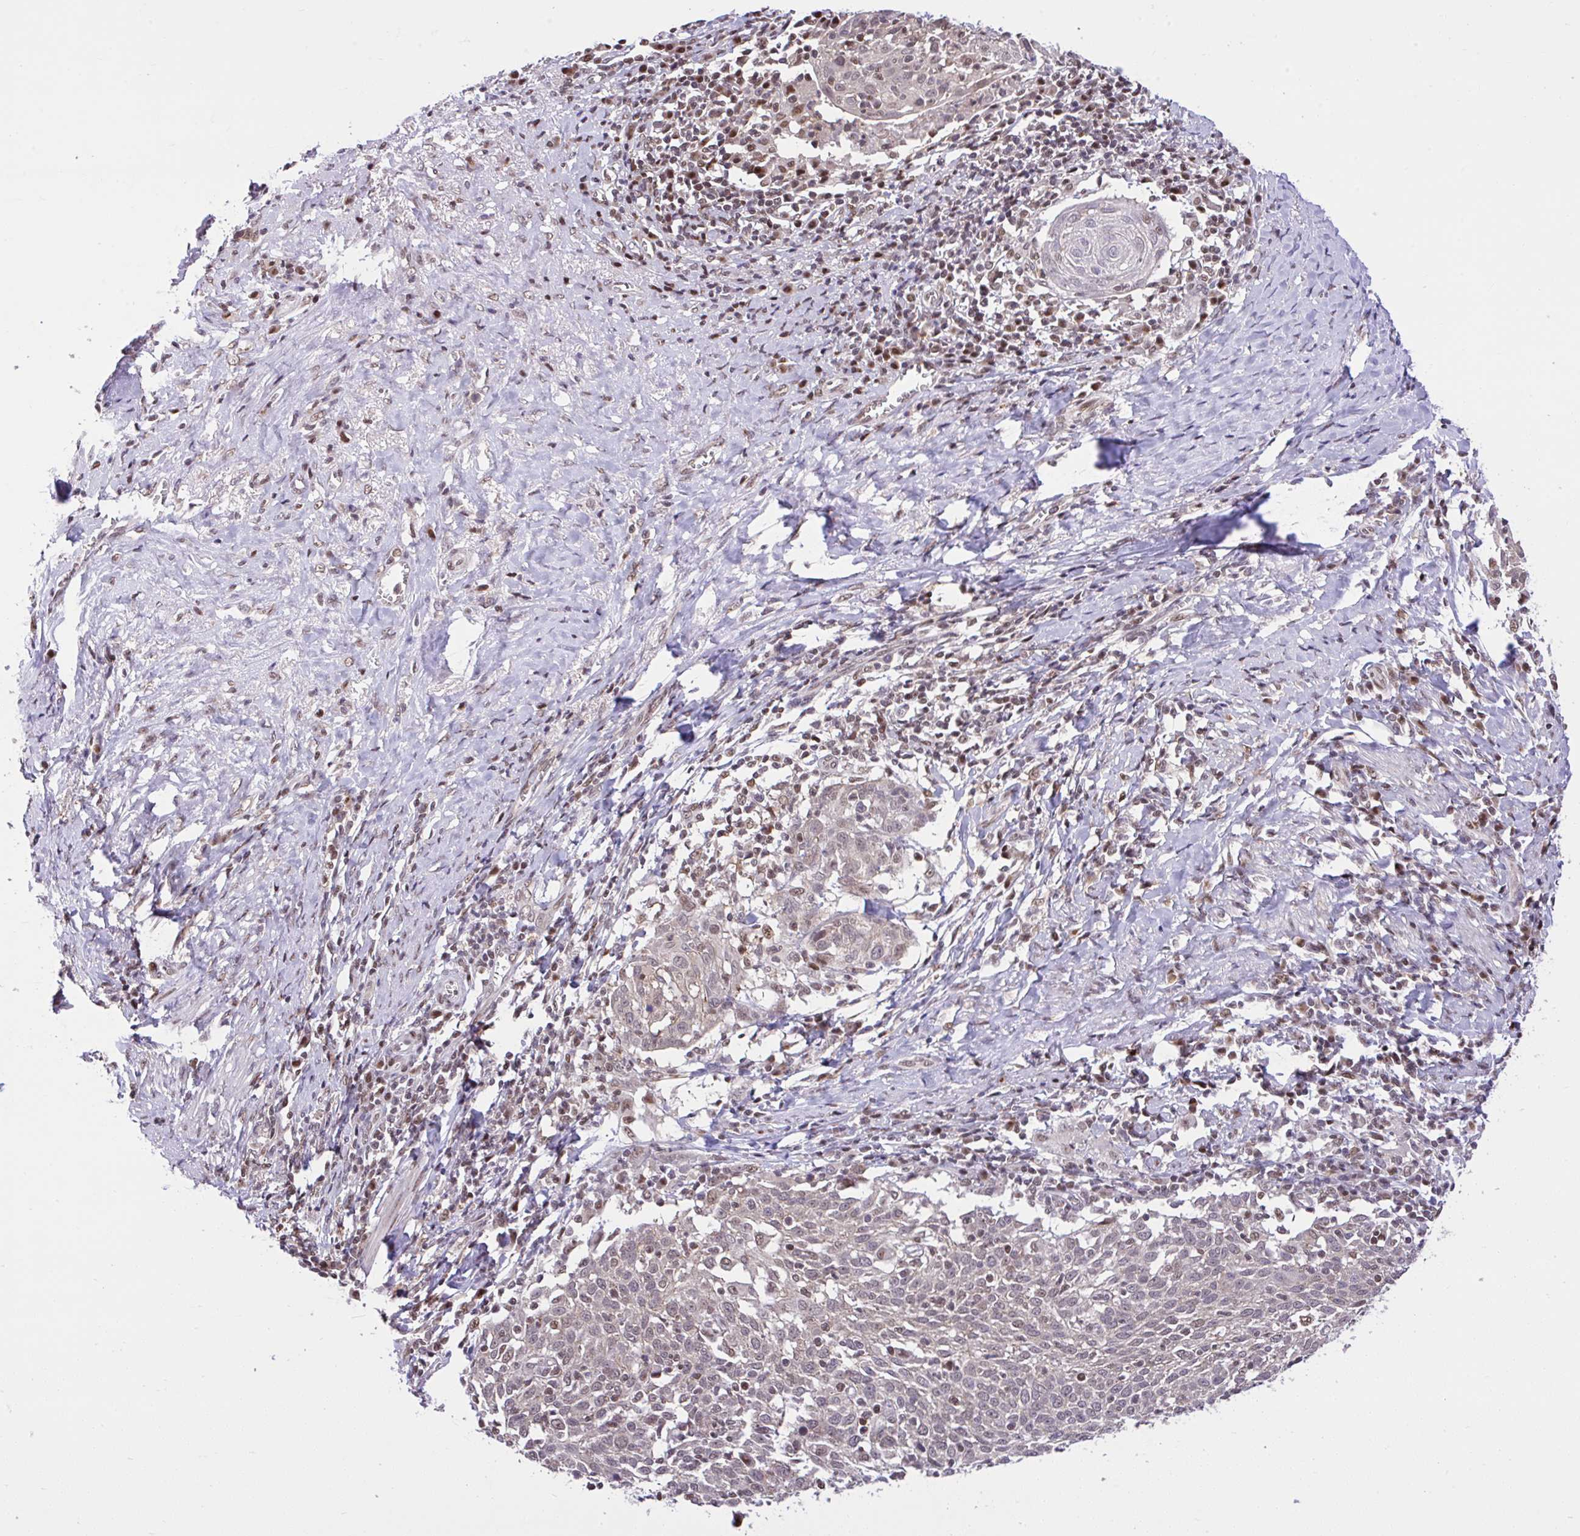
{"staining": {"intensity": "weak", "quantity": "<25%", "location": "nuclear"}, "tissue": "cervical cancer", "cell_type": "Tumor cells", "image_type": "cancer", "snomed": [{"axis": "morphology", "description": "Squamous cell carcinoma, NOS"}, {"axis": "topography", "description": "Cervix"}], "caption": "Immunohistochemistry (IHC) image of neoplastic tissue: cervical cancer stained with DAB (3,3'-diaminobenzidine) displays no significant protein positivity in tumor cells. (DAB IHC with hematoxylin counter stain).", "gene": "GLIS3", "patient": {"sex": "female", "age": 52}}